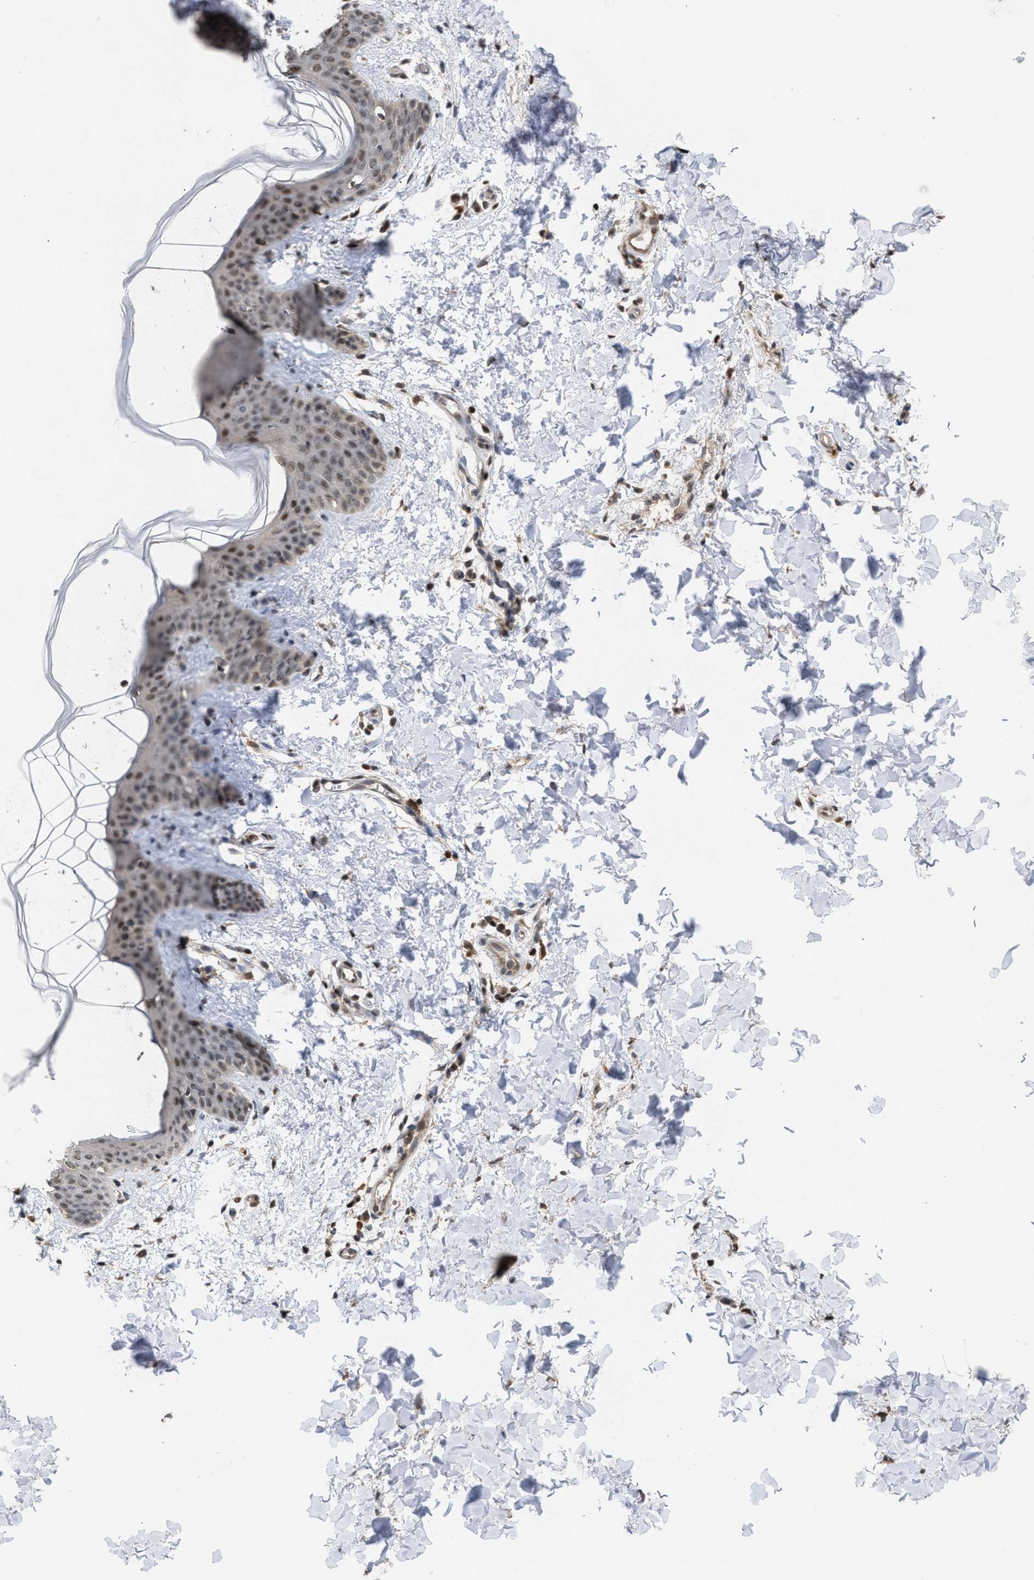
{"staining": {"intensity": "moderate", "quantity": ">75%", "location": "cytoplasmic/membranous,nuclear"}, "tissue": "skin", "cell_type": "Fibroblasts", "image_type": "normal", "snomed": [{"axis": "morphology", "description": "Normal tissue, NOS"}, {"axis": "topography", "description": "Skin"}], "caption": "This photomicrograph exhibits normal skin stained with immunohistochemistry (IHC) to label a protein in brown. The cytoplasmic/membranous,nuclear of fibroblasts show moderate positivity for the protein. Nuclei are counter-stained blue.", "gene": "C9orf78", "patient": {"sex": "female", "age": 17}}